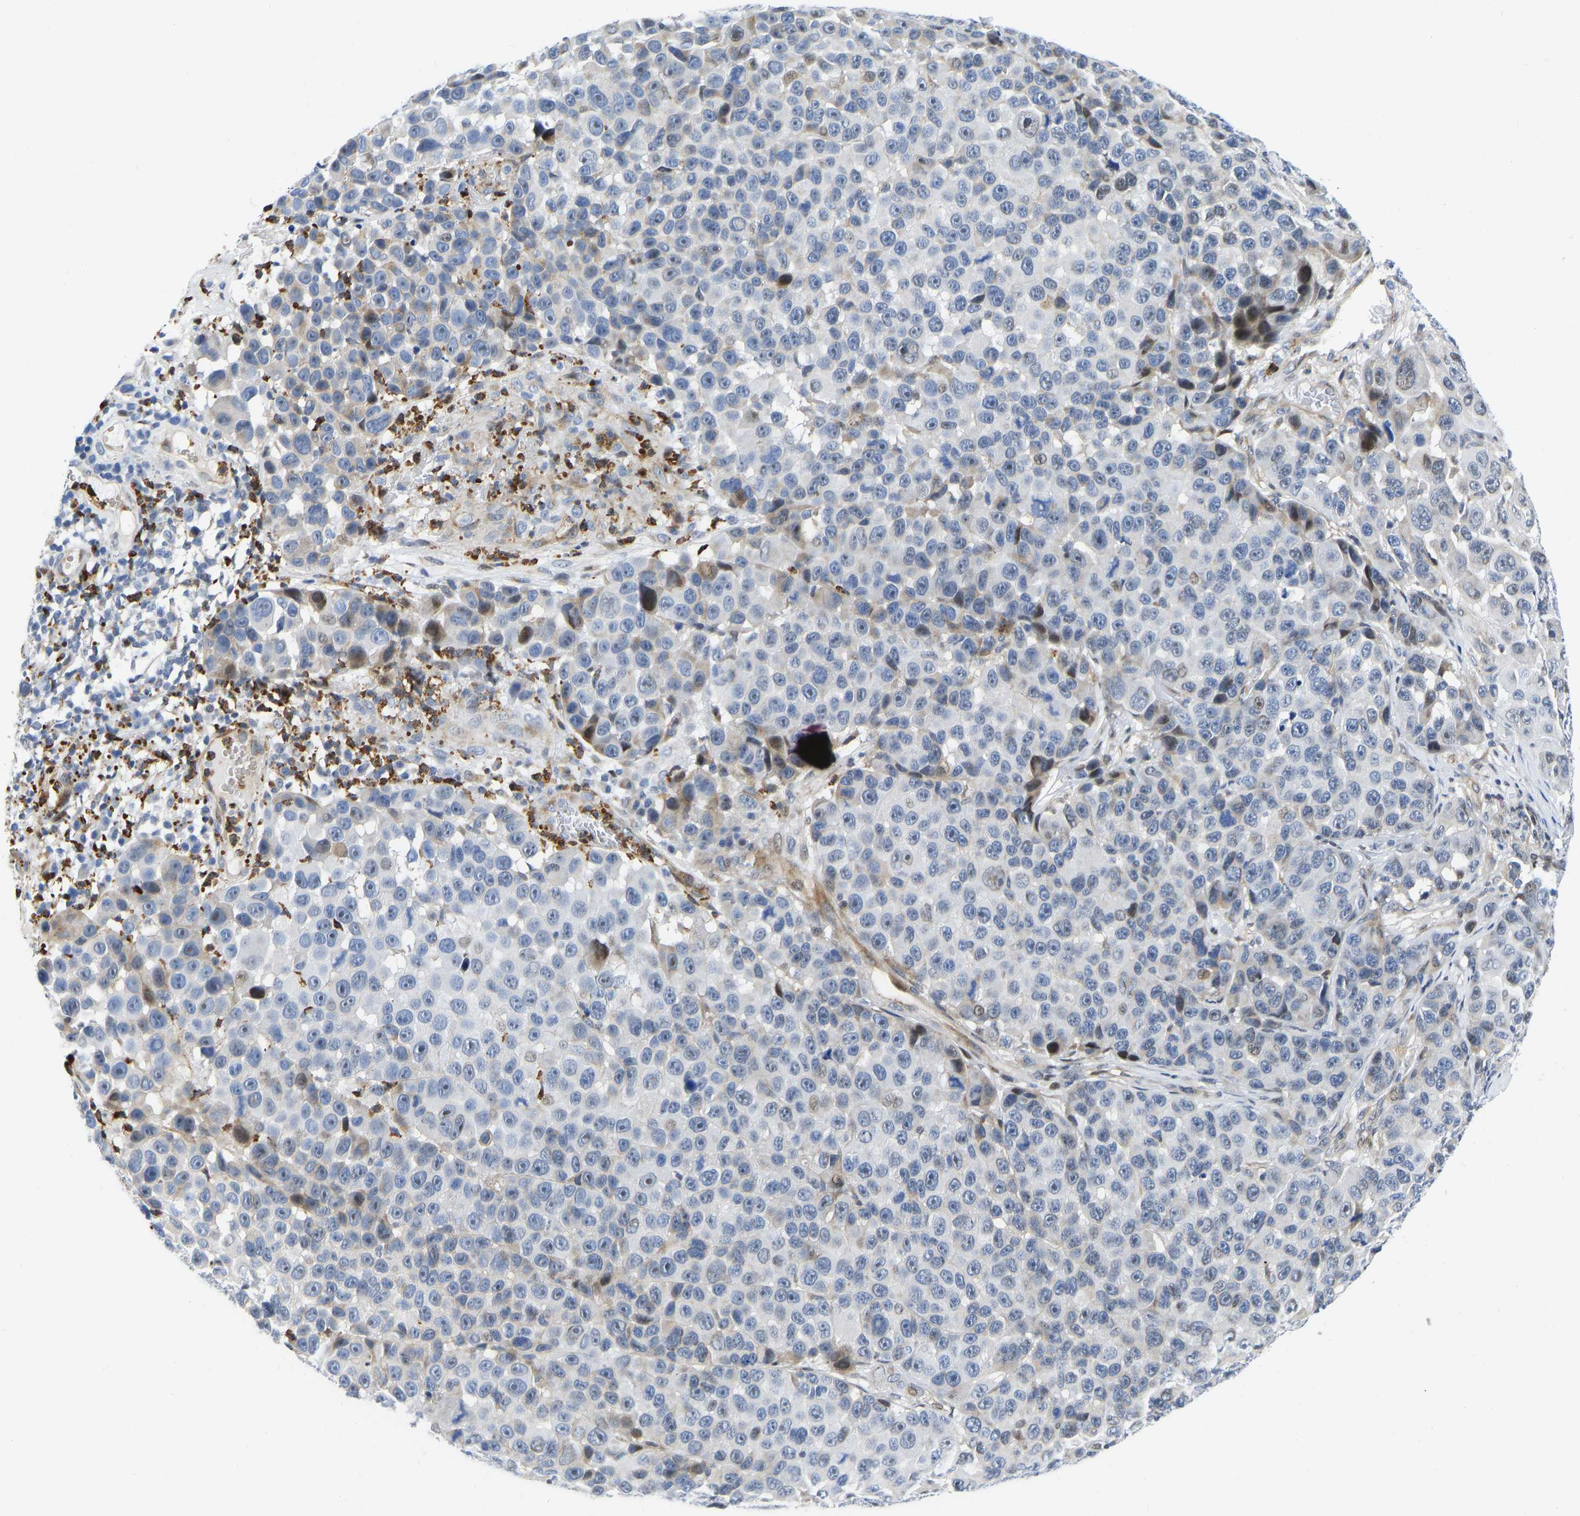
{"staining": {"intensity": "weak", "quantity": "<25%", "location": "cytoplasmic/membranous,nuclear"}, "tissue": "melanoma", "cell_type": "Tumor cells", "image_type": "cancer", "snomed": [{"axis": "morphology", "description": "Malignant melanoma, NOS"}, {"axis": "topography", "description": "Skin"}], "caption": "Tumor cells show no significant protein expression in melanoma.", "gene": "HDAC5", "patient": {"sex": "male", "age": 53}}